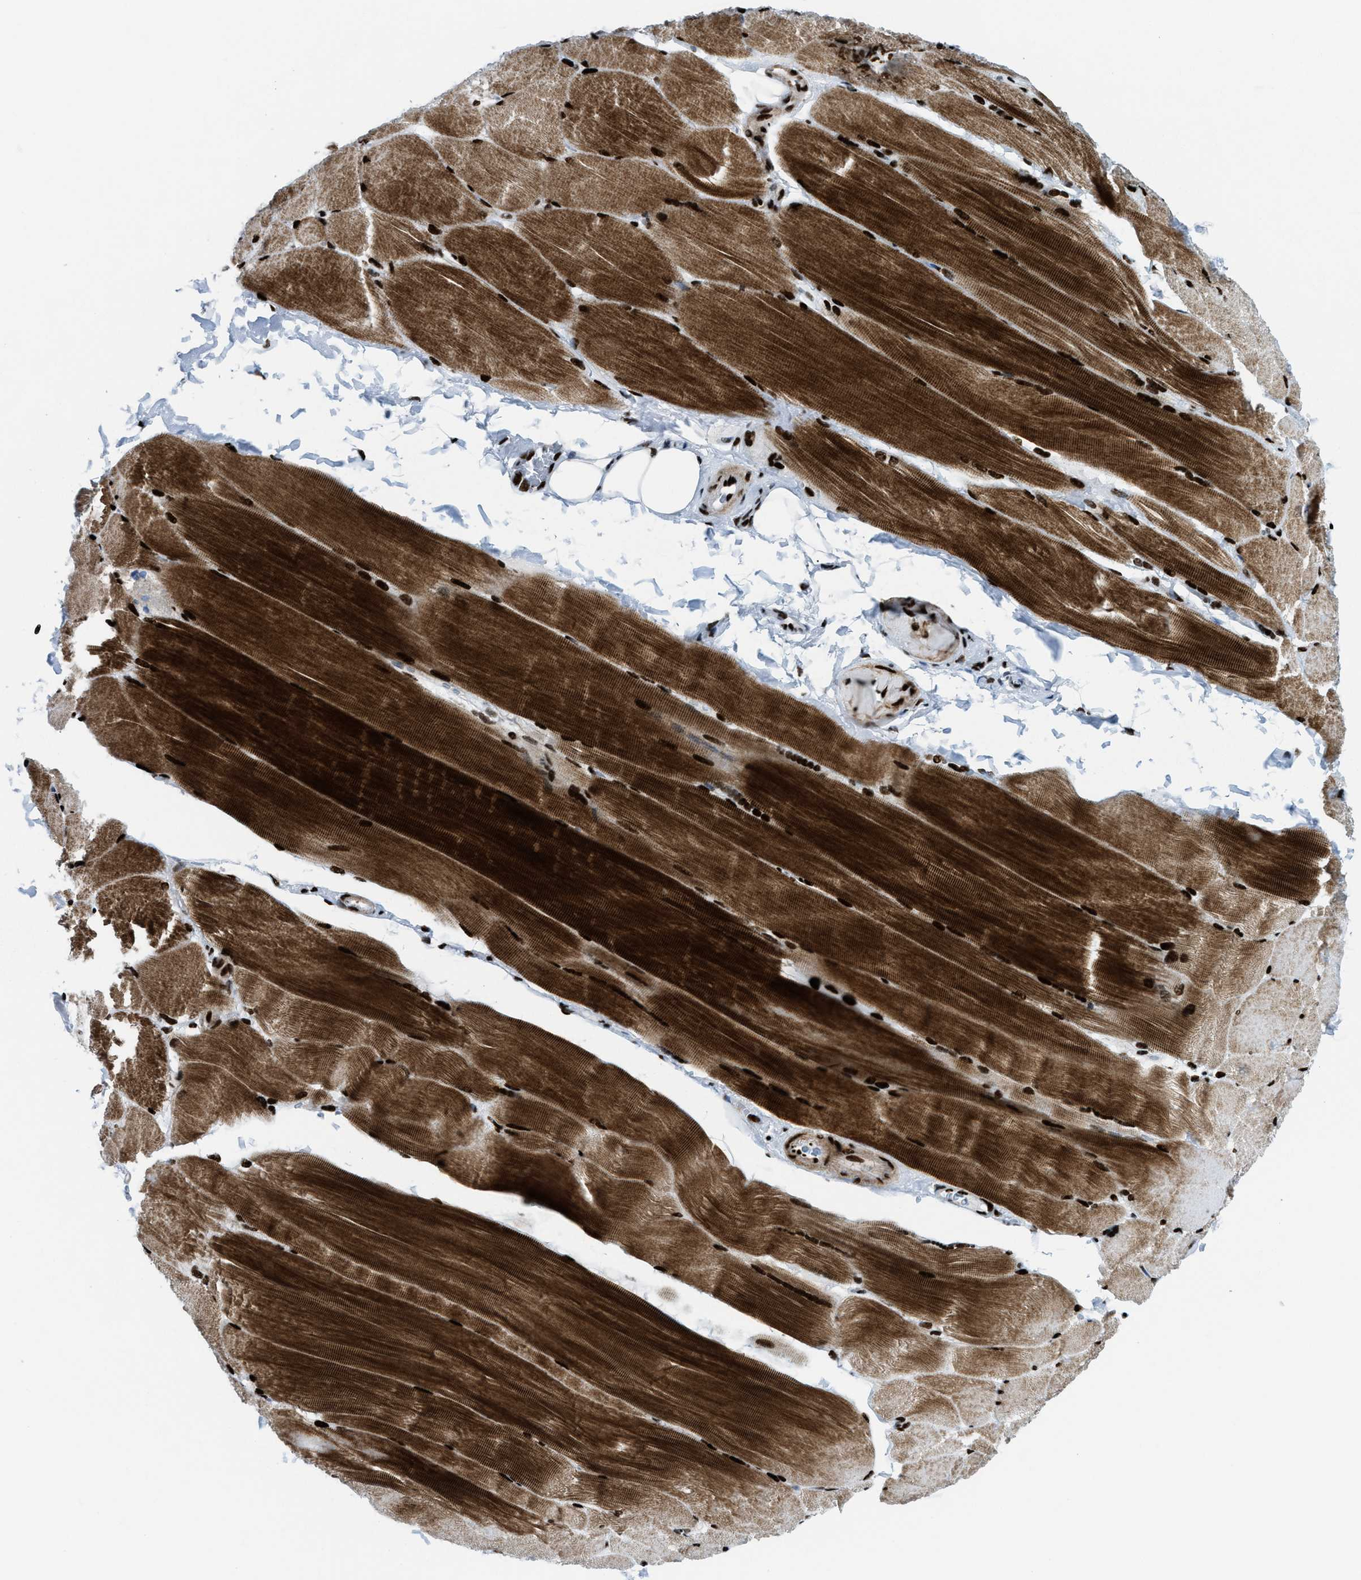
{"staining": {"intensity": "strong", "quantity": ">75%", "location": "cytoplasmic/membranous,nuclear"}, "tissue": "skeletal muscle", "cell_type": "Myocytes", "image_type": "normal", "snomed": [{"axis": "morphology", "description": "Normal tissue, NOS"}, {"axis": "topography", "description": "Skin"}, {"axis": "topography", "description": "Skeletal muscle"}], "caption": "The immunohistochemical stain labels strong cytoplasmic/membranous,nuclear positivity in myocytes of normal skeletal muscle. The protein of interest is stained brown, and the nuclei are stained in blue (DAB (3,3'-diaminobenzidine) IHC with brightfield microscopy, high magnification).", "gene": "NONO", "patient": {"sex": "male", "age": 83}}